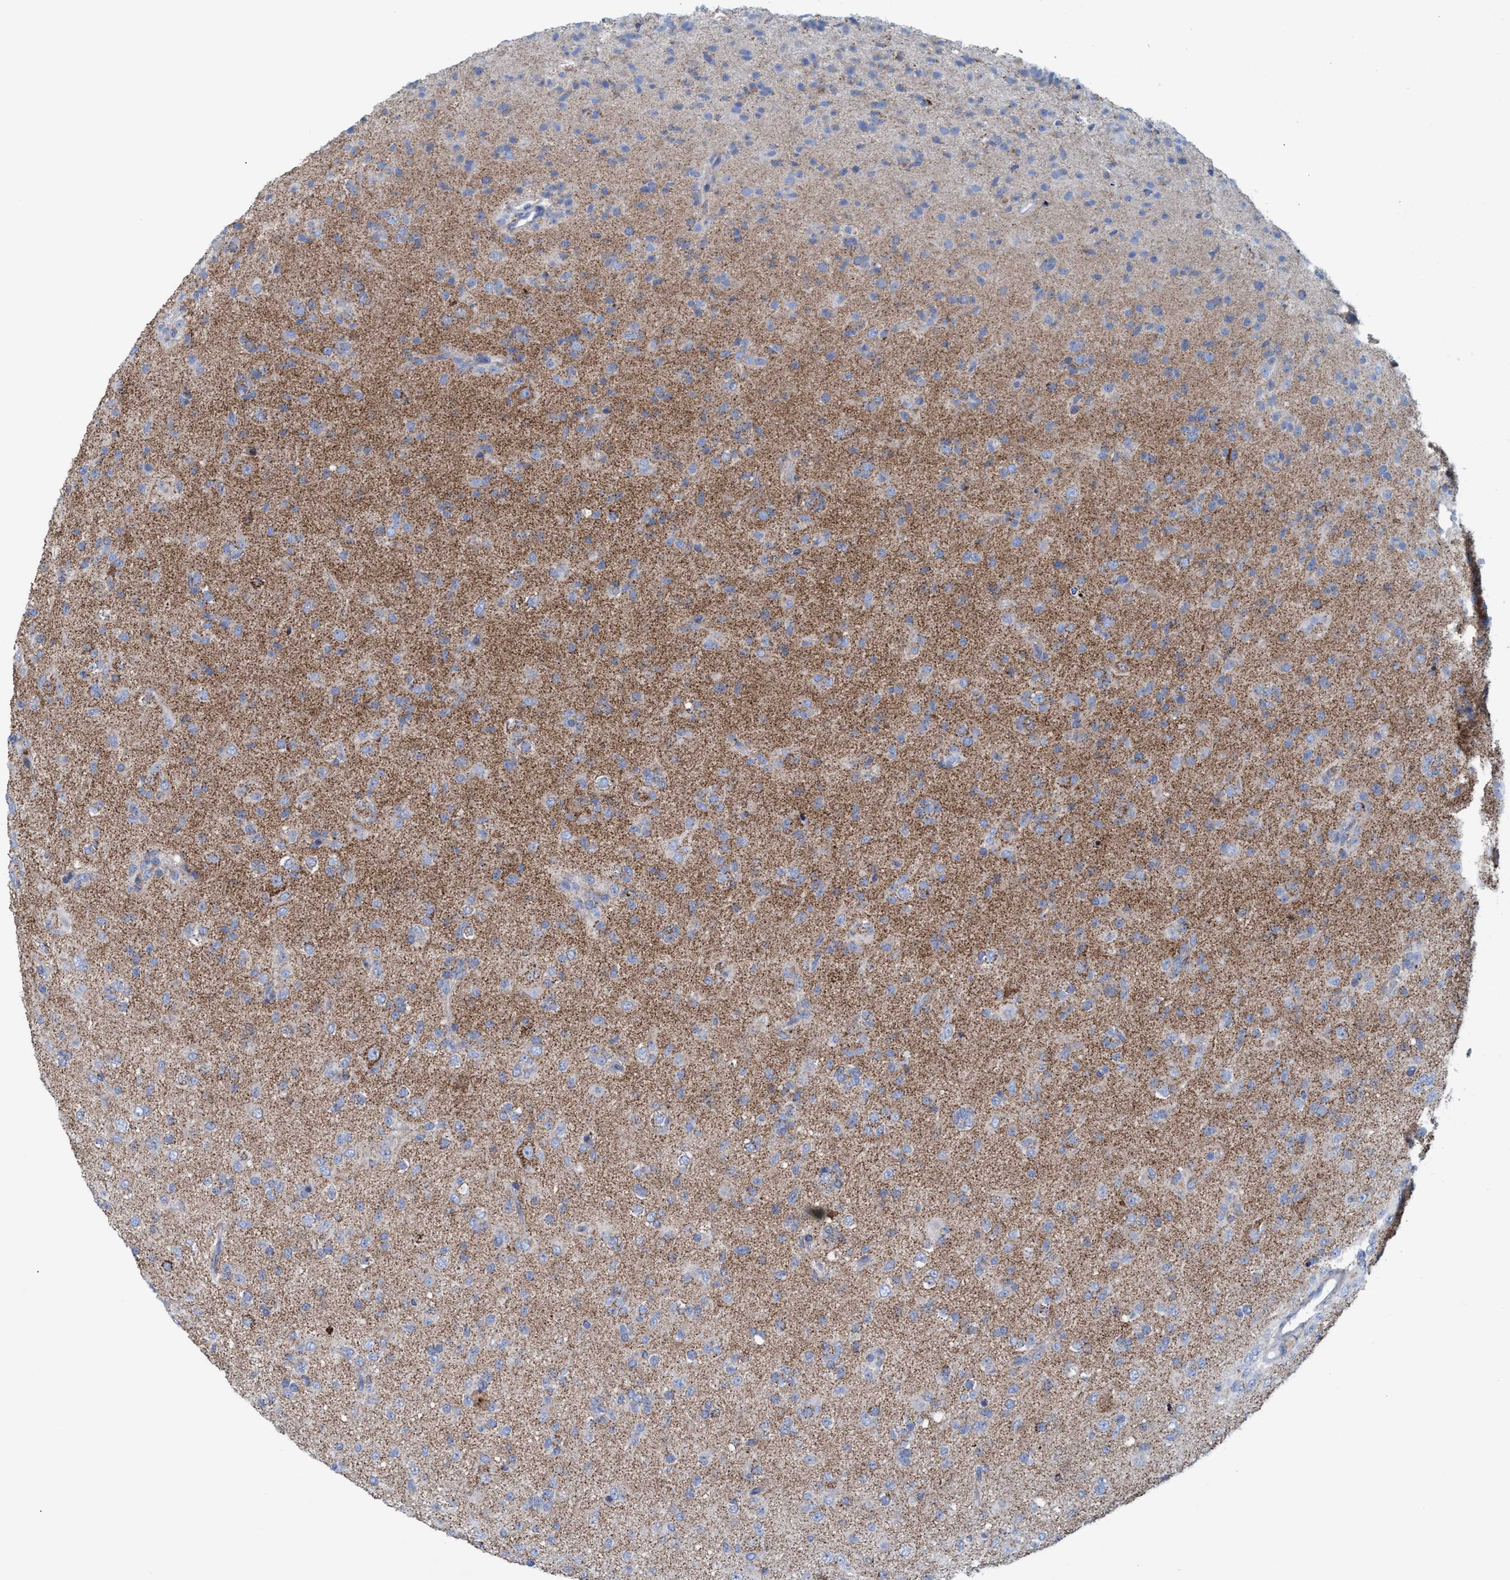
{"staining": {"intensity": "moderate", "quantity": "25%-75%", "location": "cytoplasmic/membranous"}, "tissue": "glioma", "cell_type": "Tumor cells", "image_type": "cancer", "snomed": [{"axis": "morphology", "description": "Glioma, malignant, Low grade"}, {"axis": "topography", "description": "Brain"}], "caption": "An image of human glioma stained for a protein displays moderate cytoplasmic/membranous brown staining in tumor cells. (Brightfield microscopy of DAB IHC at high magnification).", "gene": "GGA3", "patient": {"sex": "male", "age": 65}}